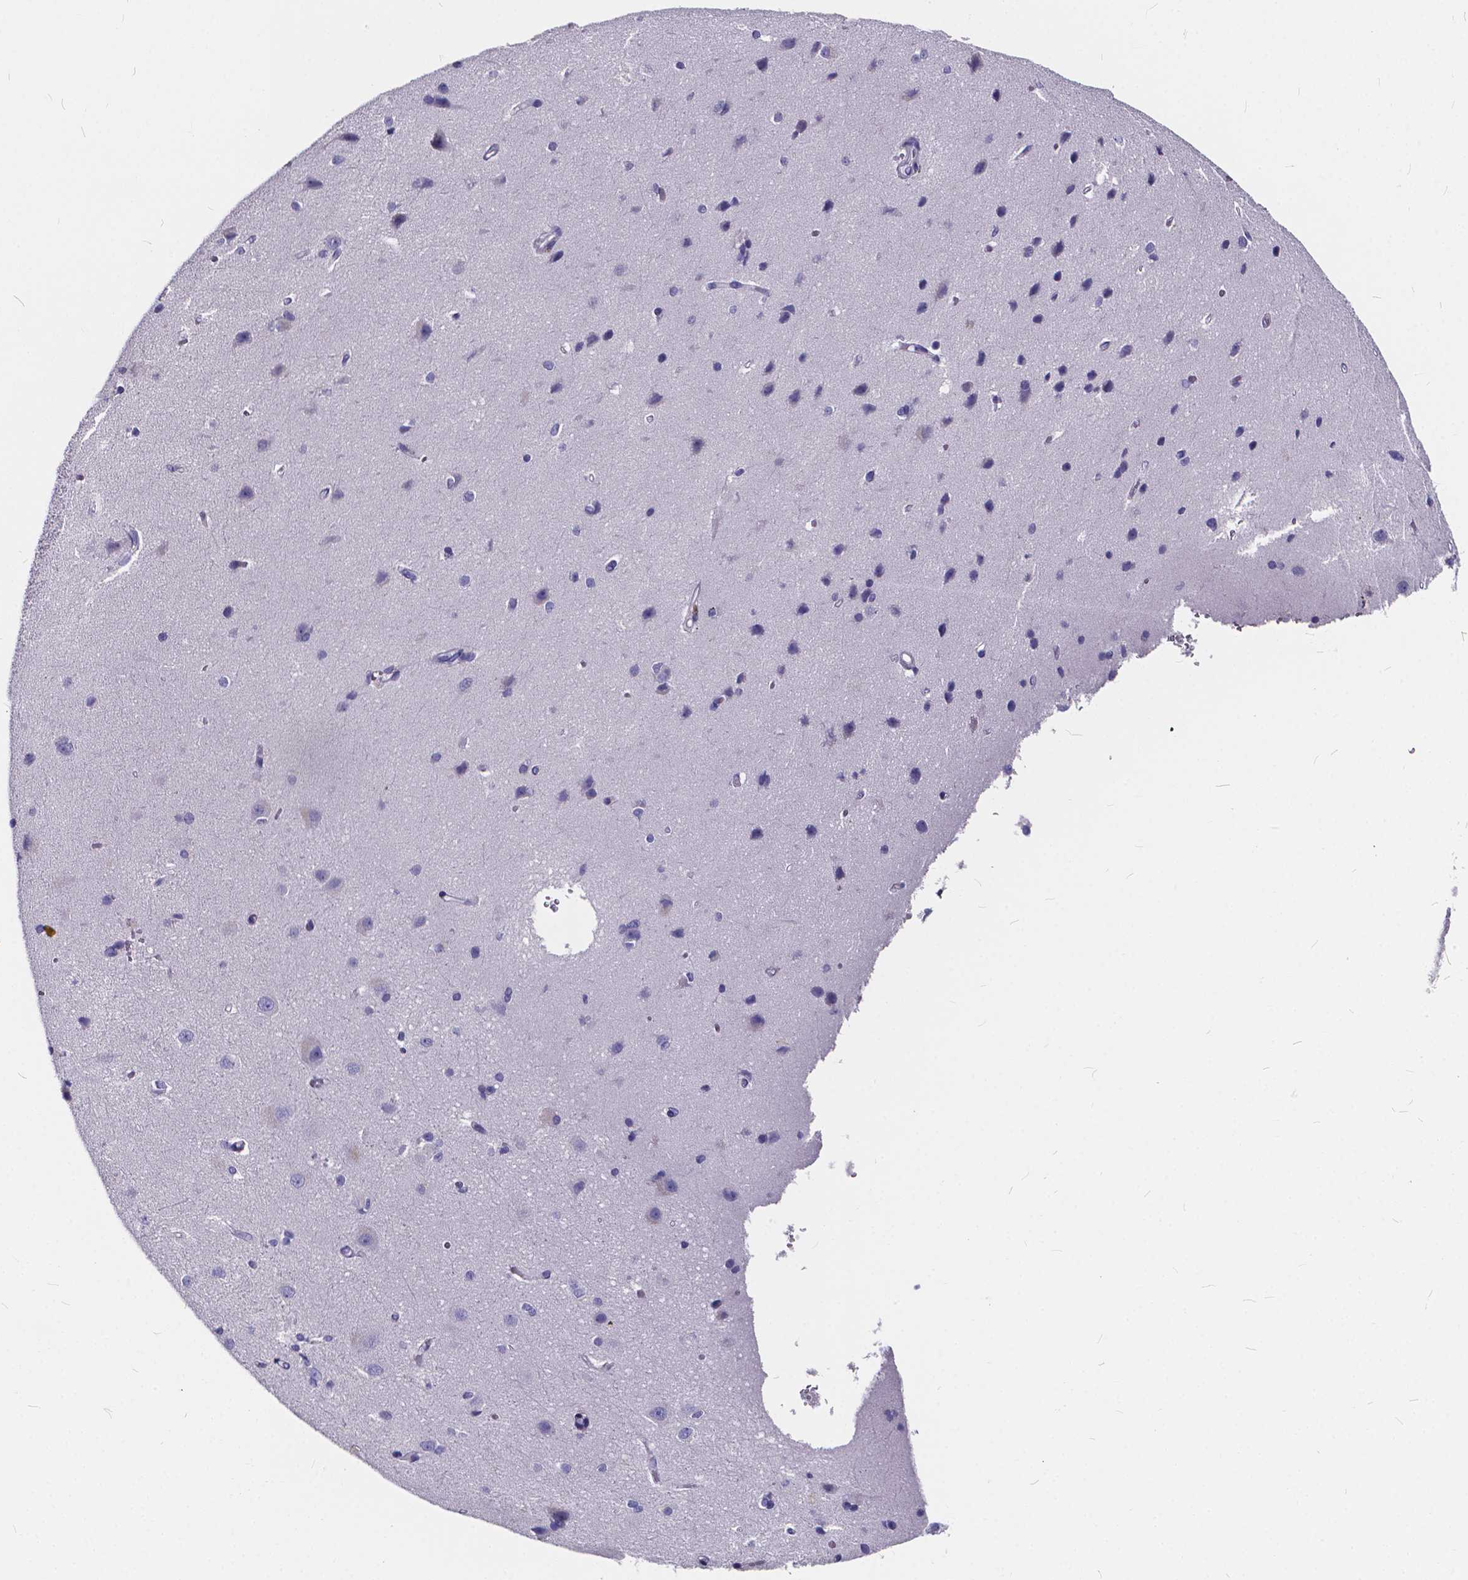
{"staining": {"intensity": "negative", "quantity": "none", "location": "none"}, "tissue": "cerebral cortex", "cell_type": "Endothelial cells", "image_type": "normal", "snomed": [{"axis": "morphology", "description": "Normal tissue, NOS"}, {"axis": "topography", "description": "Cerebral cortex"}], "caption": "The photomicrograph reveals no significant positivity in endothelial cells of cerebral cortex. (DAB immunohistochemistry, high magnification).", "gene": "SPEF2", "patient": {"sex": "male", "age": 37}}